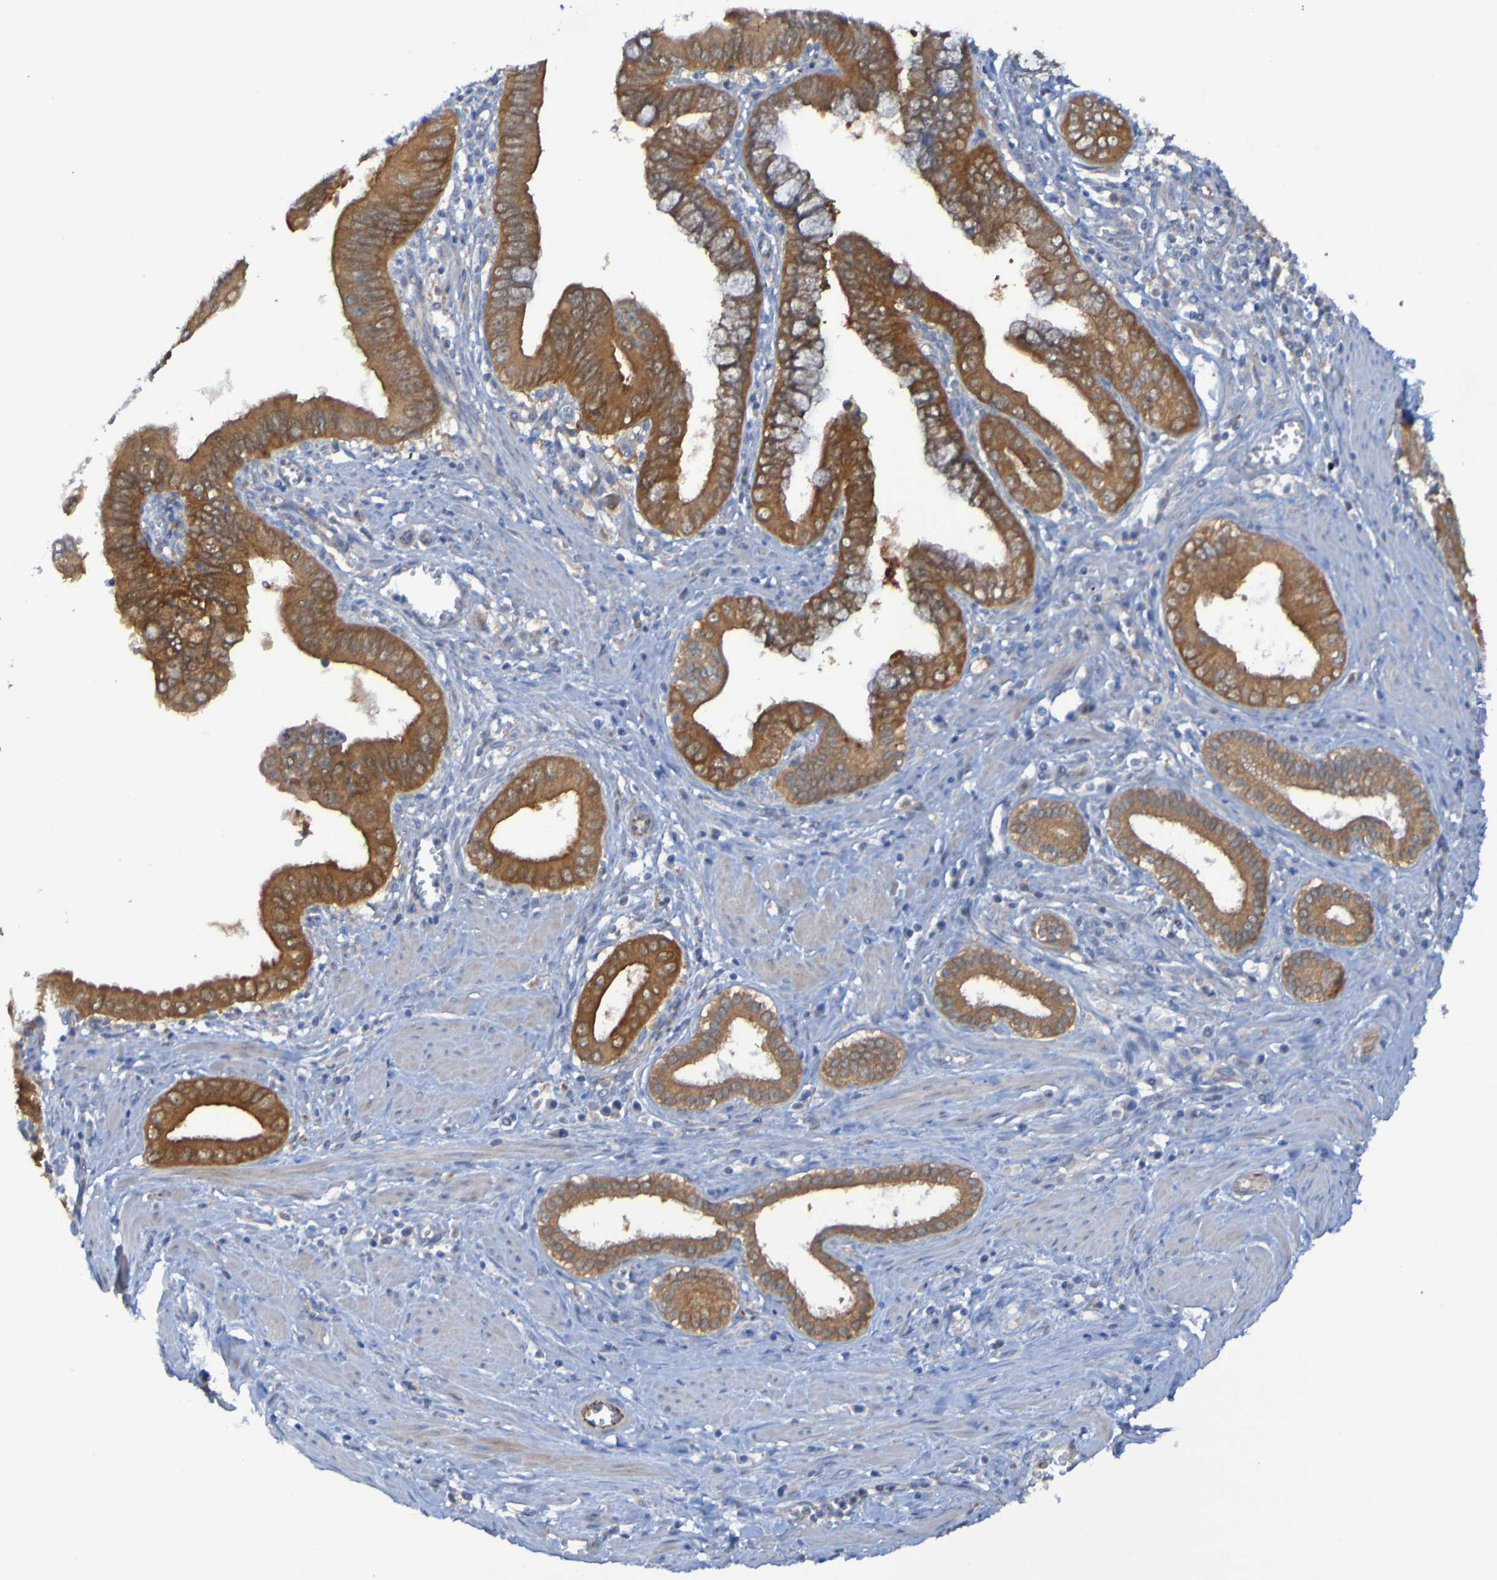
{"staining": {"intensity": "moderate", "quantity": ">75%", "location": "cytoplasmic/membranous"}, "tissue": "pancreatic cancer", "cell_type": "Tumor cells", "image_type": "cancer", "snomed": [{"axis": "morphology", "description": "Normal tissue, NOS"}, {"axis": "topography", "description": "Lymph node"}], "caption": "About >75% of tumor cells in pancreatic cancer demonstrate moderate cytoplasmic/membranous protein positivity as visualized by brown immunohistochemical staining.", "gene": "ARHGEF16", "patient": {"sex": "male", "age": 50}}